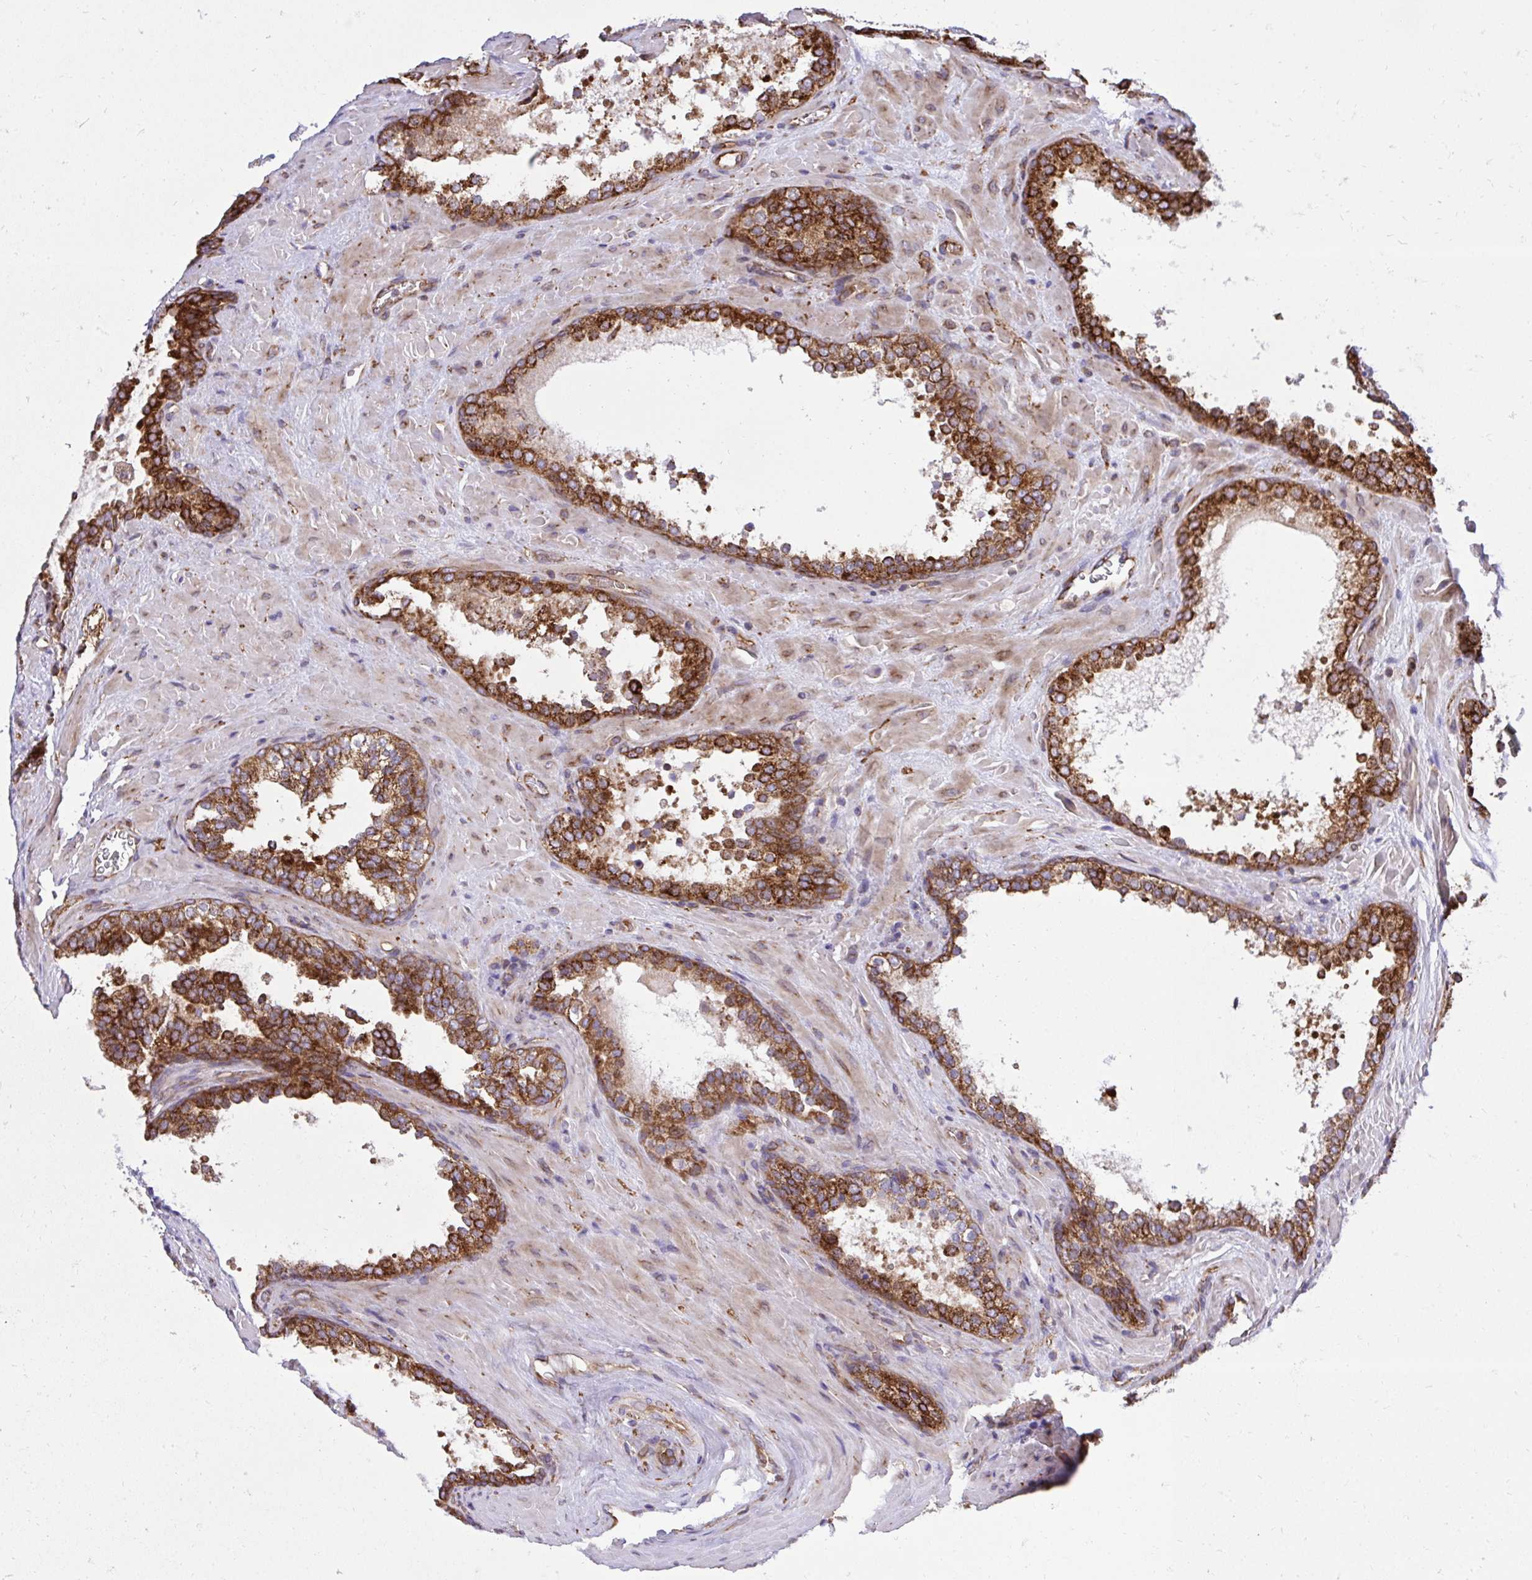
{"staining": {"intensity": "strong", "quantity": ">75%", "location": "cytoplasmic/membranous"}, "tissue": "prostate cancer", "cell_type": "Tumor cells", "image_type": "cancer", "snomed": [{"axis": "morphology", "description": "Adenocarcinoma, Low grade"}, {"axis": "topography", "description": "Prostate"}], "caption": "Protein staining of prostate cancer (low-grade adenocarcinoma) tissue reveals strong cytoplasmic/membranous positivity in approximately >75% of tumor cells. Using DAB (3,3'-diaminobenzidine) (brown) and hematoxylin (blue) stains, captured at high magnification using brightfield microscopy.", "gene": "NMNAT3", "patient": {"sex": "male", "age": 62}}